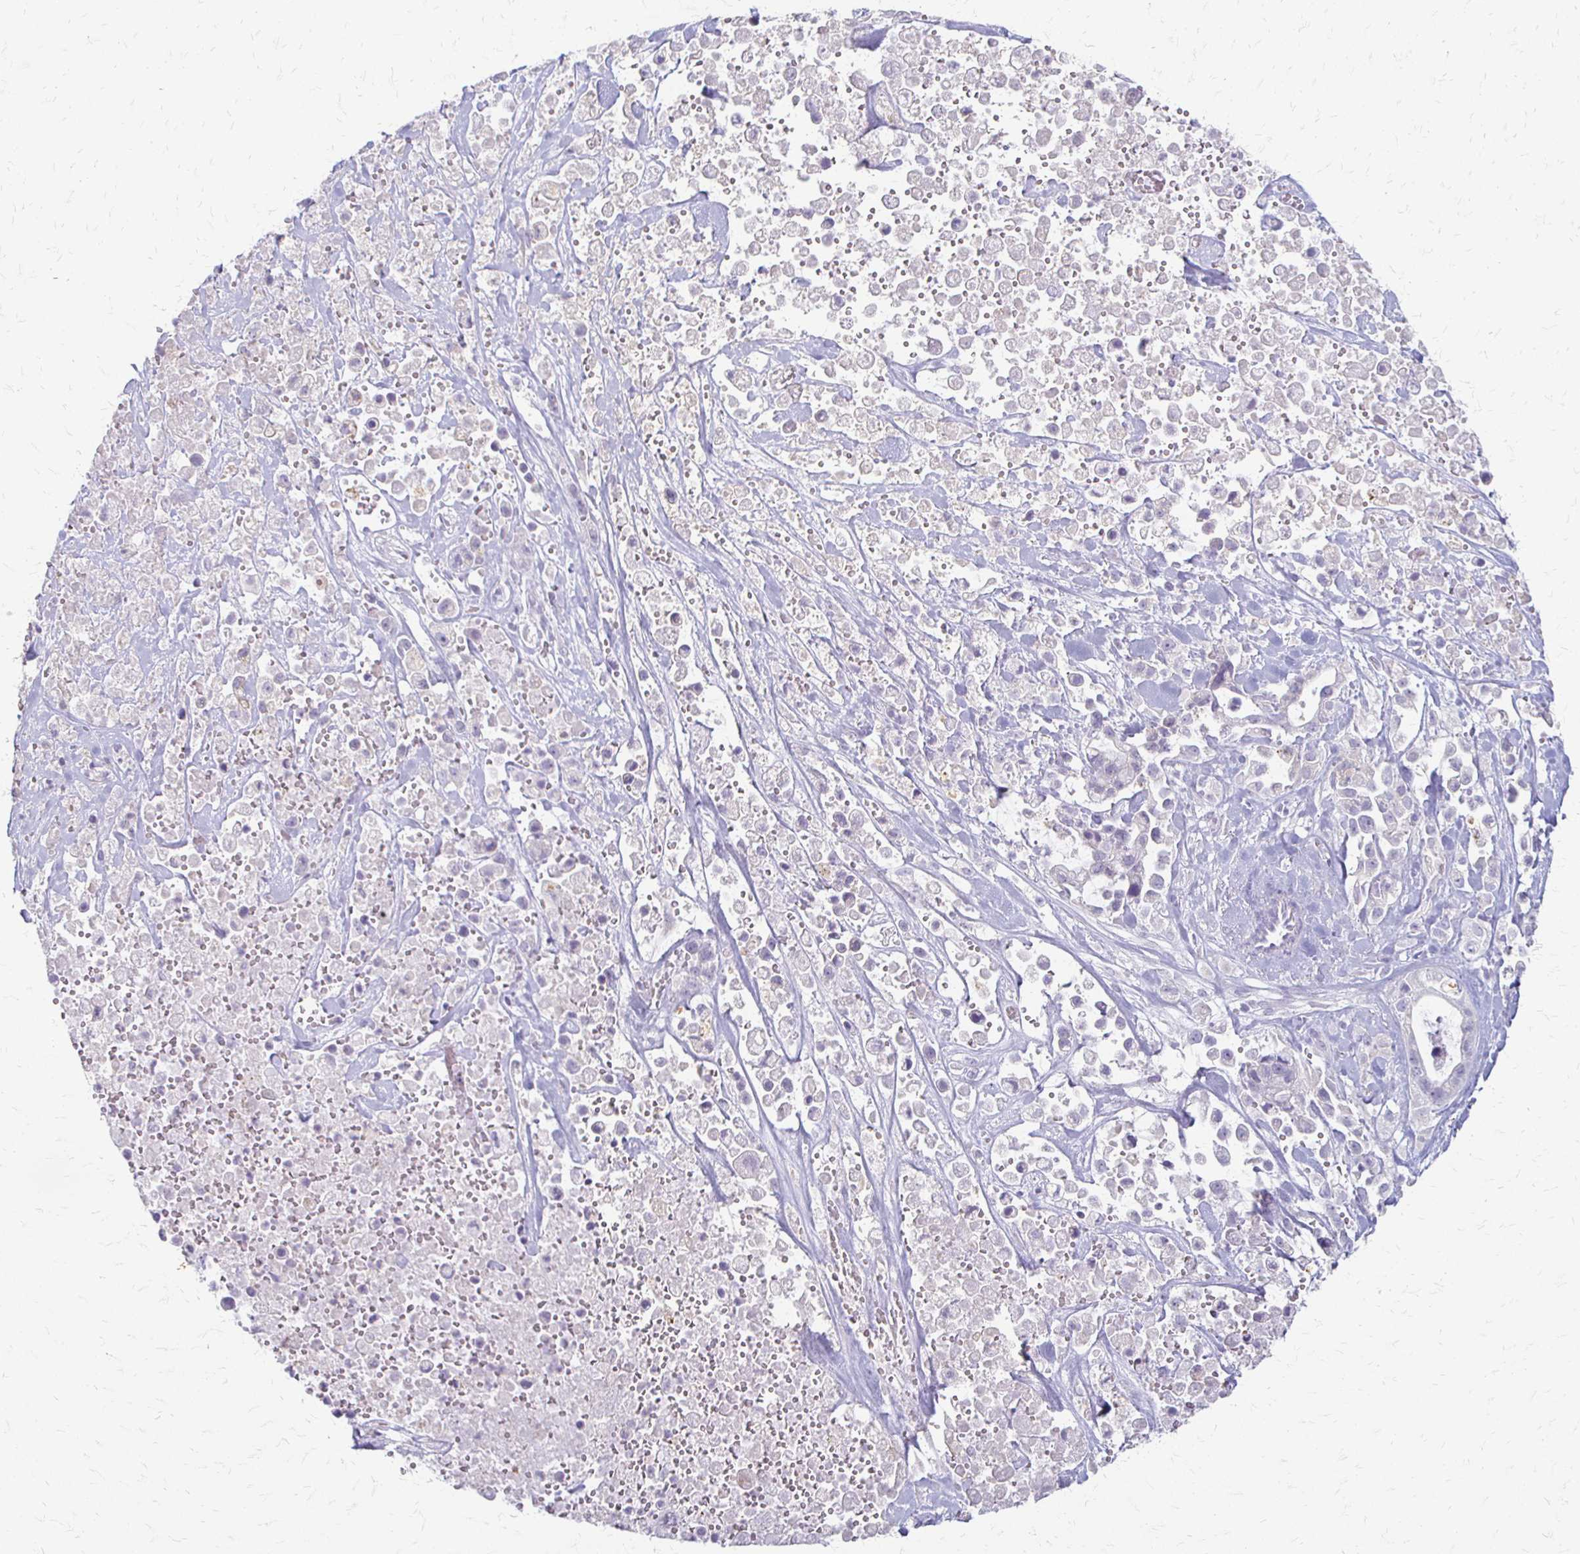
{"staining": {"intensity": "negative", "quantity": "none", "location": "none"}, "tissue": "pancreatic cancer", "cell_type": "Tumor cells", "image_type": "cancer", "snomed": [{"axis": "morphology", "description": "Adenocarcinoma, NOS"}, {"axis": "topography", "description": "Pancreas"}], "caption": "The histopathology image demonstrates no significant expression in tumor cells of pancreatic adenocarcinoma. The staining is performed using DAB brown chromogen with nuclei counter-stained in using hematoxylin.", "gene": "ACP5", "patient": {"sex": "male", "age": 44}}